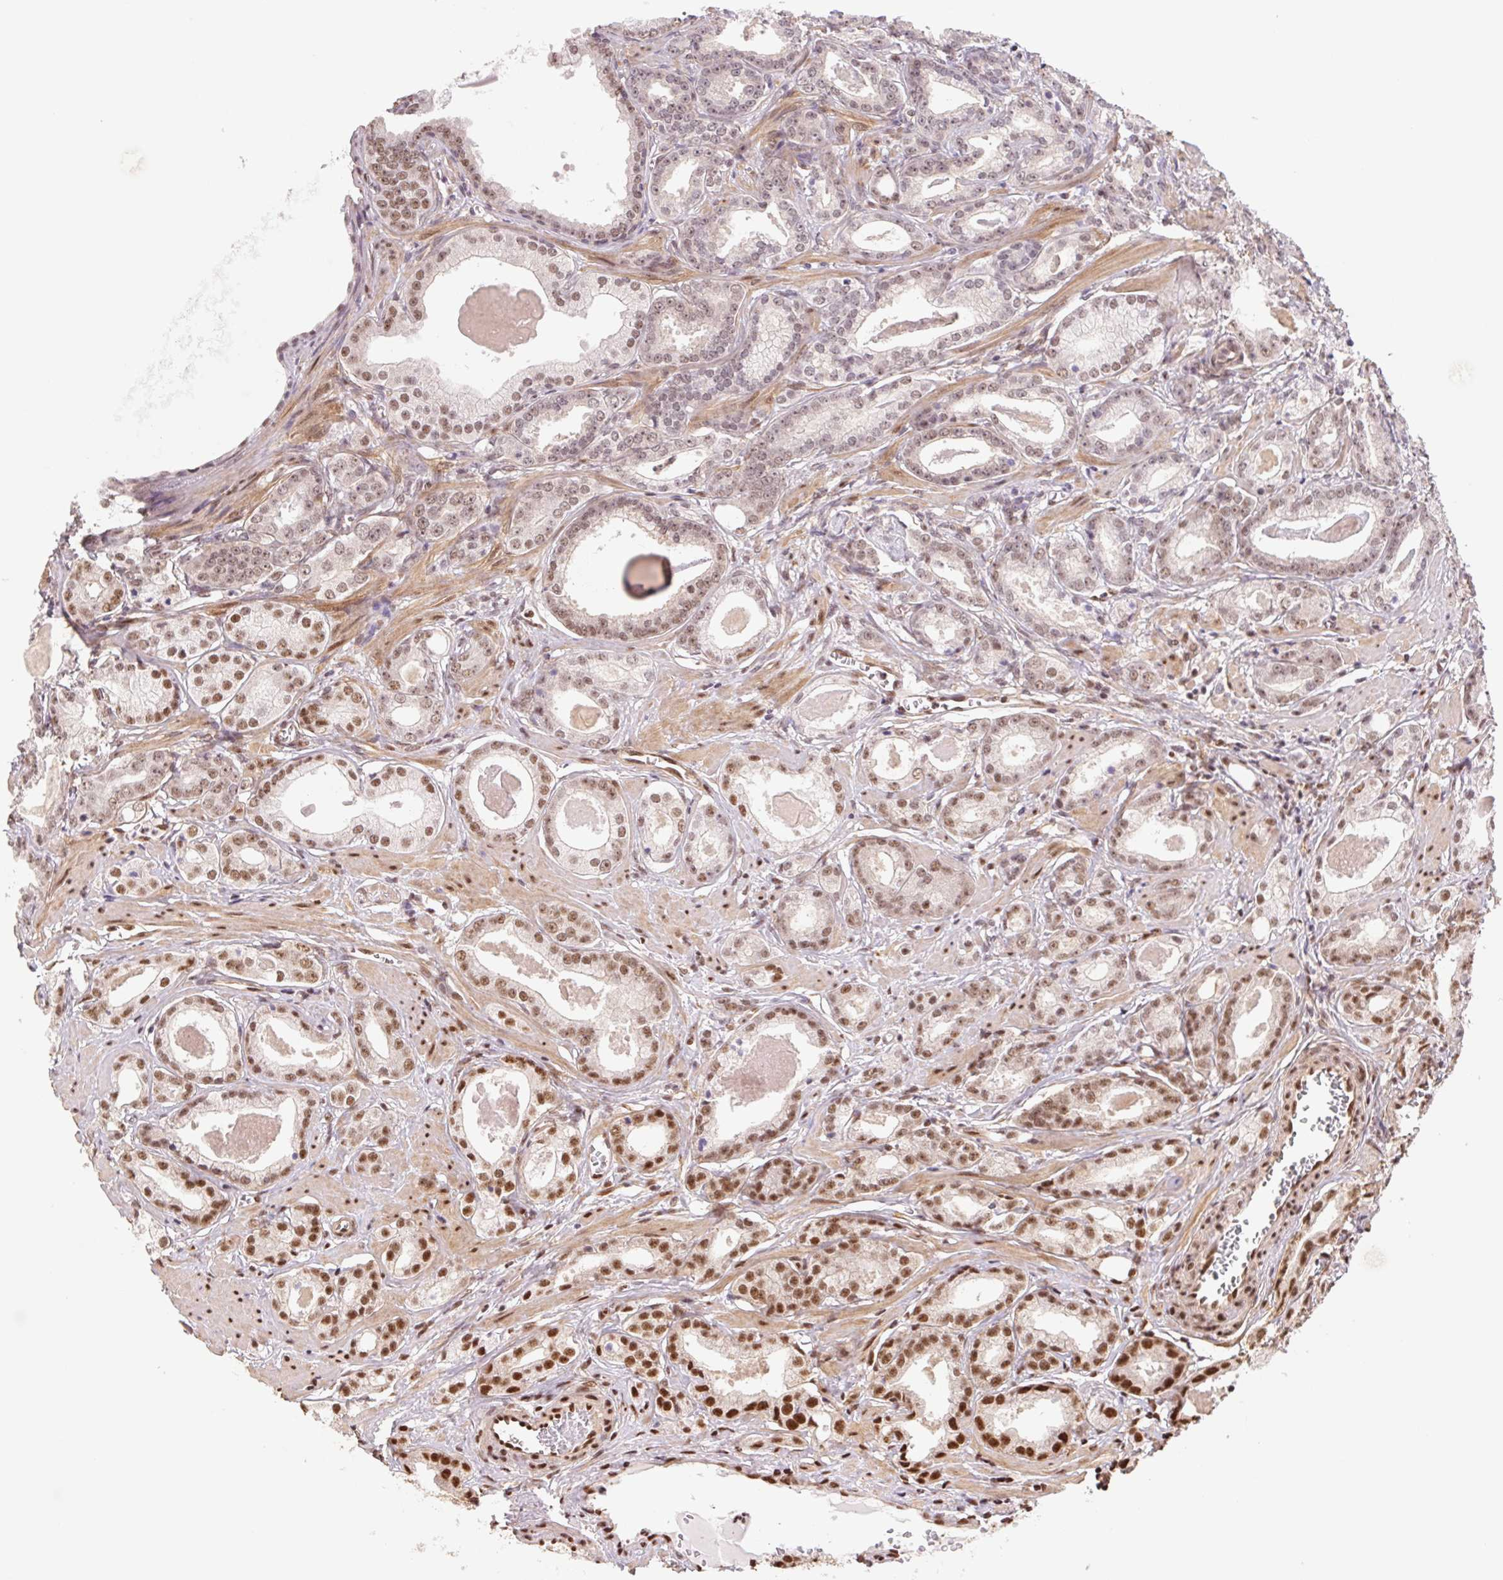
{"staining": {"intensity": "moderate", "quantity": "25%-75%", "location": "nuclear"}, "tissue": "prostate cancer", "cell_type": "Tumor cells", "image_type": "cancer", "snomed": [{"axis": "morphology", "description": "Adenocarcinoma, NOS"}, {"axis": "morphology", "description": "Adenocarcinoma, Low grade"}, {"axis": "topography", "description": "Prostate"}], "caption": "Immunohistochemistry micrograph of prostate cancer stained for a protein (brown), which exhibits medium levels of moderate nuclear staining in approximately 25%-75% of tumor cells.", "gene": "CWC25", "patient": {"sex": "male", "age": 64}}